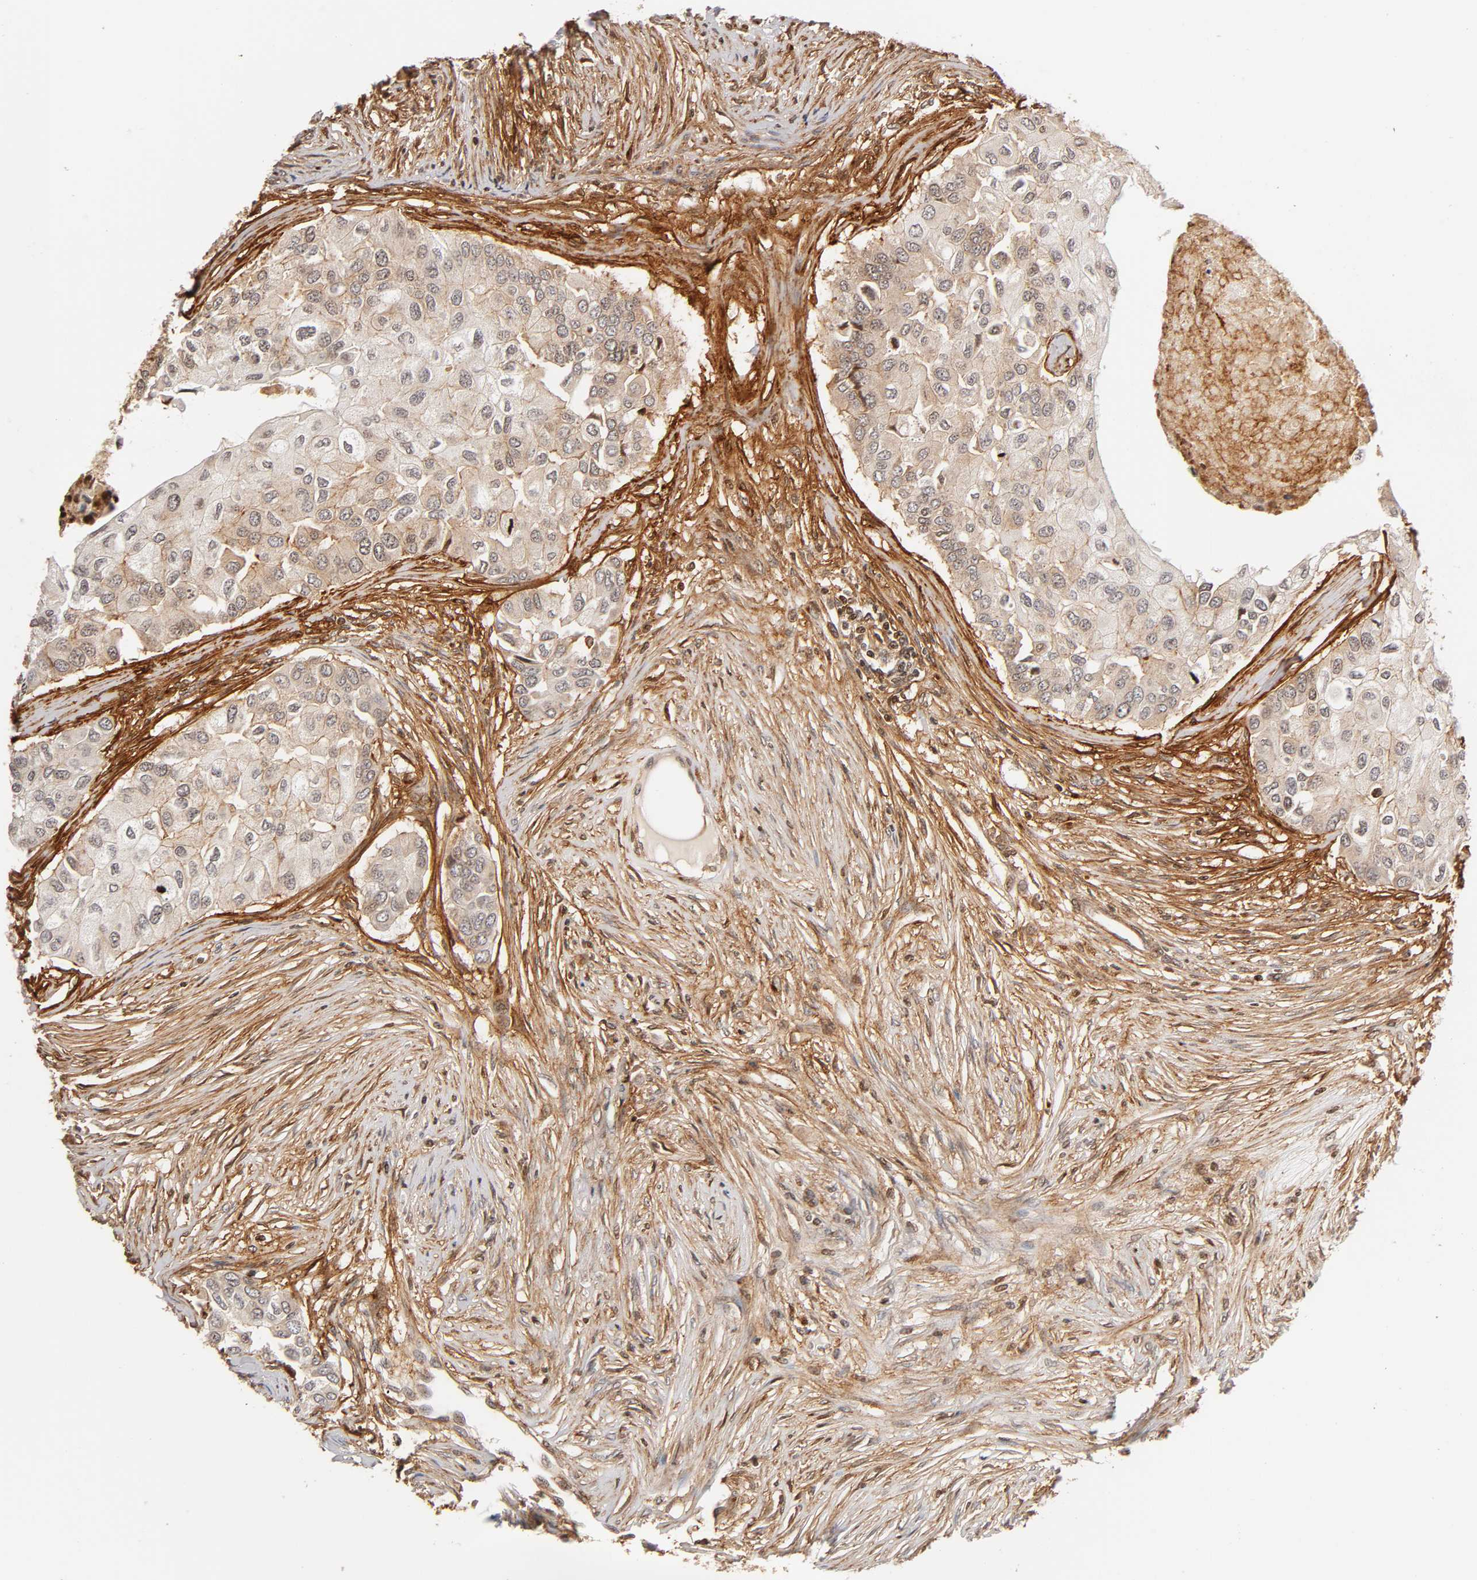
{"staining": {"intensity": "weak", "quantity": ">75%", "location": "cytoplasmic/membranous"}, "tissue": "breast cancer", "cell_type": "Tumor cells", "image_type": "cancer", "snomed": [{"axis": "morphology", "description": "Normal tissue, NOS"}, {"axis": "morphology", "description": "Duct carcinoma"}, {"axis": "topography", "description": "Breast"}], "caption": "This is a photomicrograph of IHC staining of breast cancer, which shows weak expression in the cytoplasmic/membranous of tumor cells.", "gene": "ITGAV", "patient": {"sex": "female", "age": 49}}